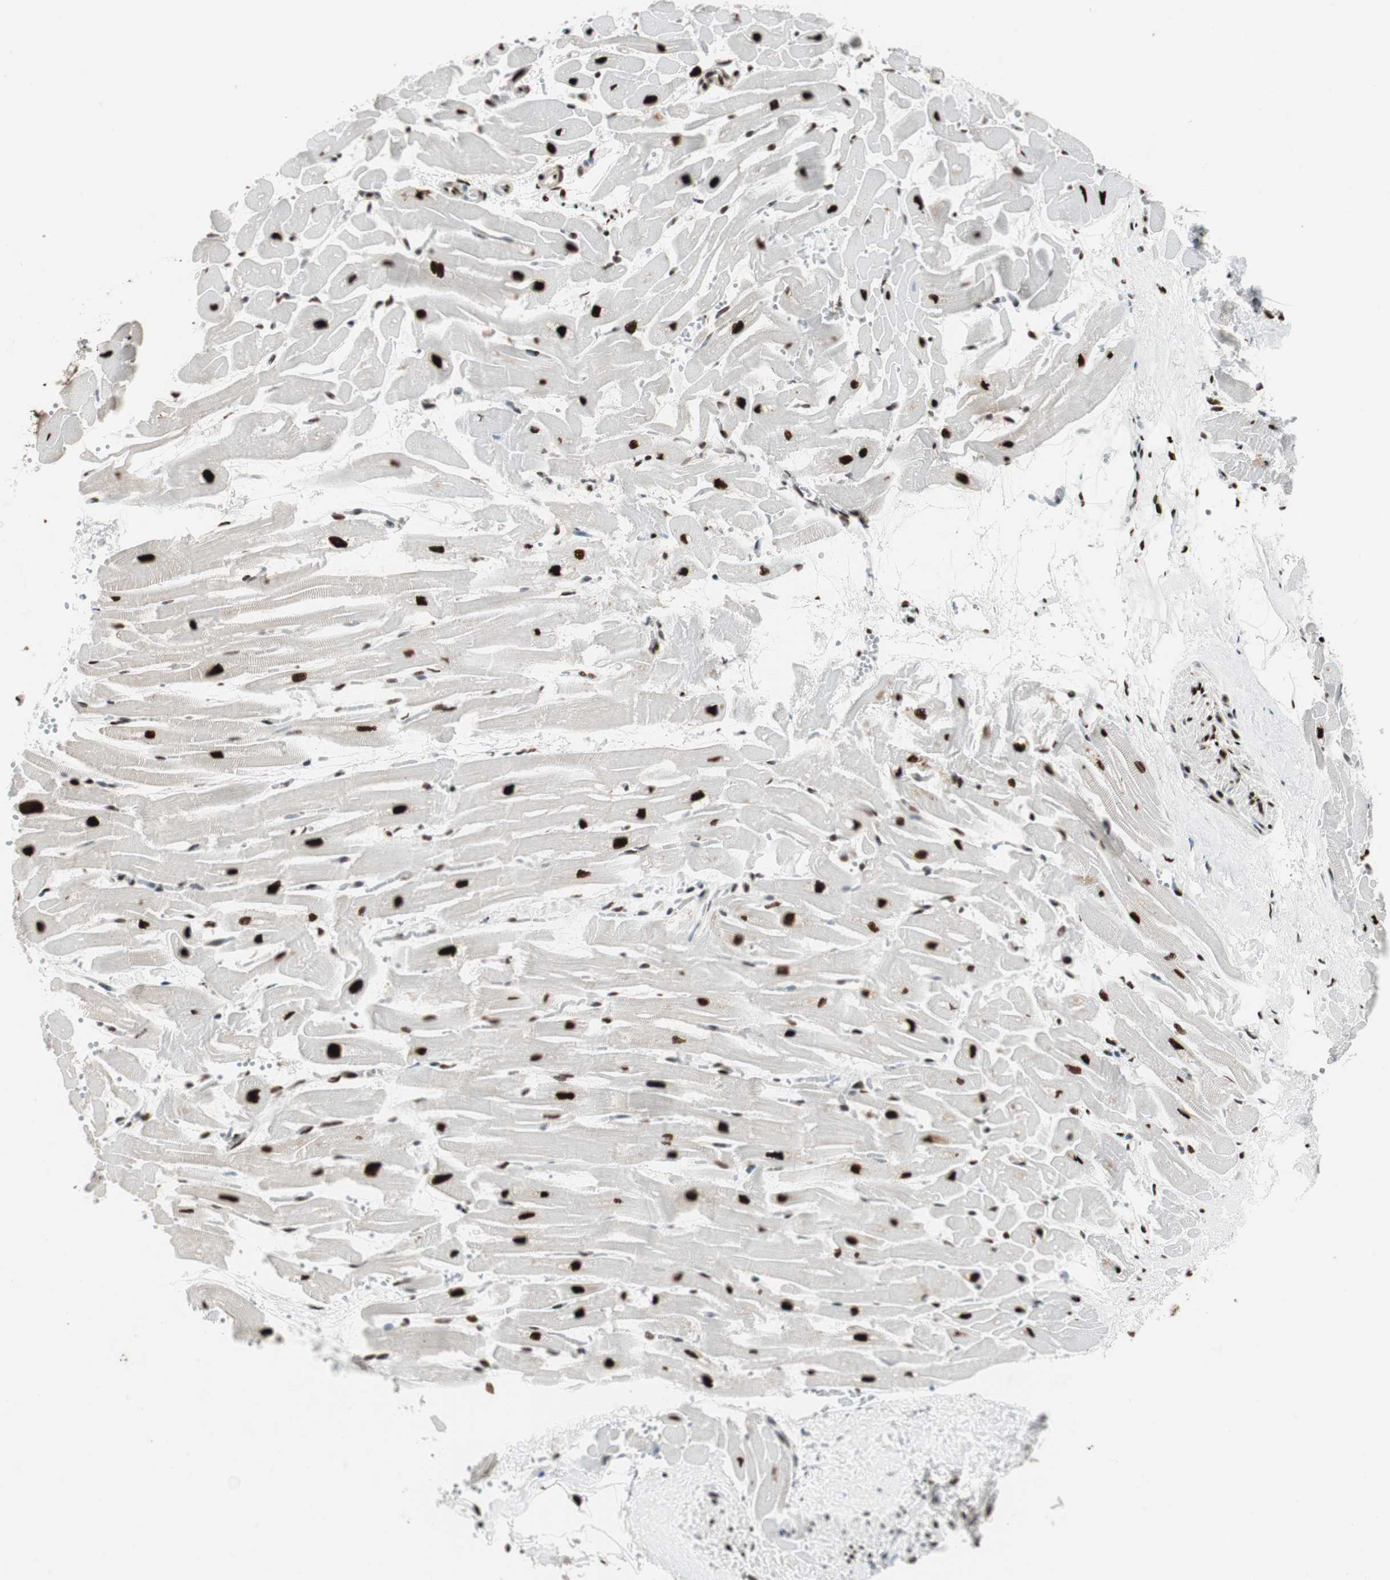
{"staining": {"intensity": "strong", "quantity": ">75%", "location": "nuclear"}, "tissue": "heart muscle", "cell_type": "Cardiomyocytes", "image_type": "normal", "snomed": [{"axis": "morphology", "description": "Normal tissue, NOS"}, {"axis": "topography", "description": "Heart"}], "caption": "Heart muscle stained with DAB (3,3'-diaminobenzidine) immunohistochemistry (IHC) shows high levels of strong nuclear staining in about >75% of cardiomyocytes.", "gene": "PSME3", "patient": {"sex": "female", "age": 19}}